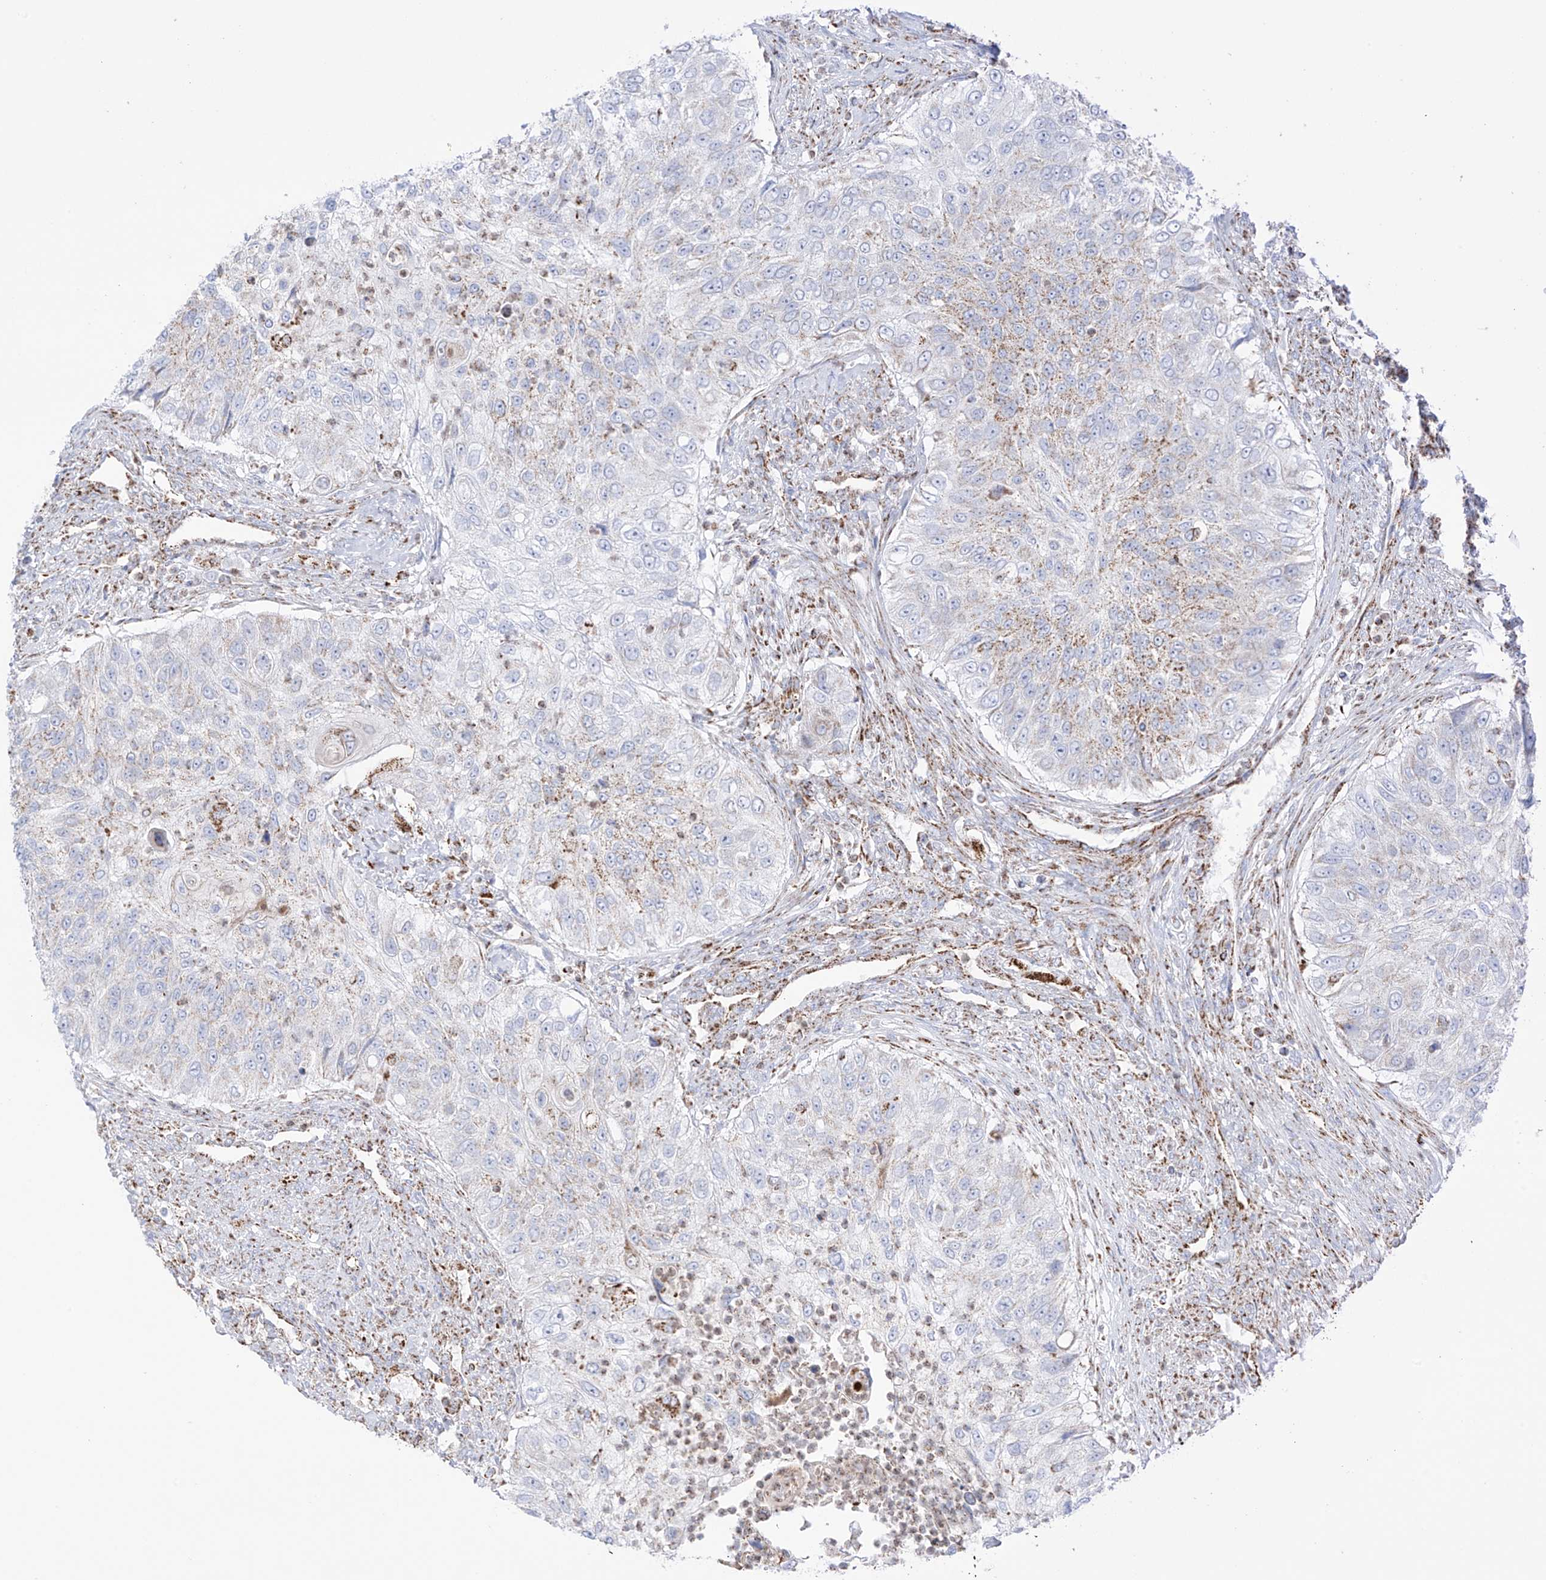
{"staining": {"intensity": "weak", "quantity": "<25%", "location": "cytoplasmic/membranous"}, "tissue": "urothelial cancer", "cell_type": "Tumor cells", "image_type": "cancer", "snomed": [{"axis": "morphology", "description": "Urothelial carcinoma, High grade"}, {"axis": "topography", "description": "Urinary bladder"}], "caption": "This is an immunohistochemistry (IHC) image of human urothelial cancer. There is no expression in tumor cells.", "gene": "XKR3", "patient": {"sex": "female", "age": 60}}